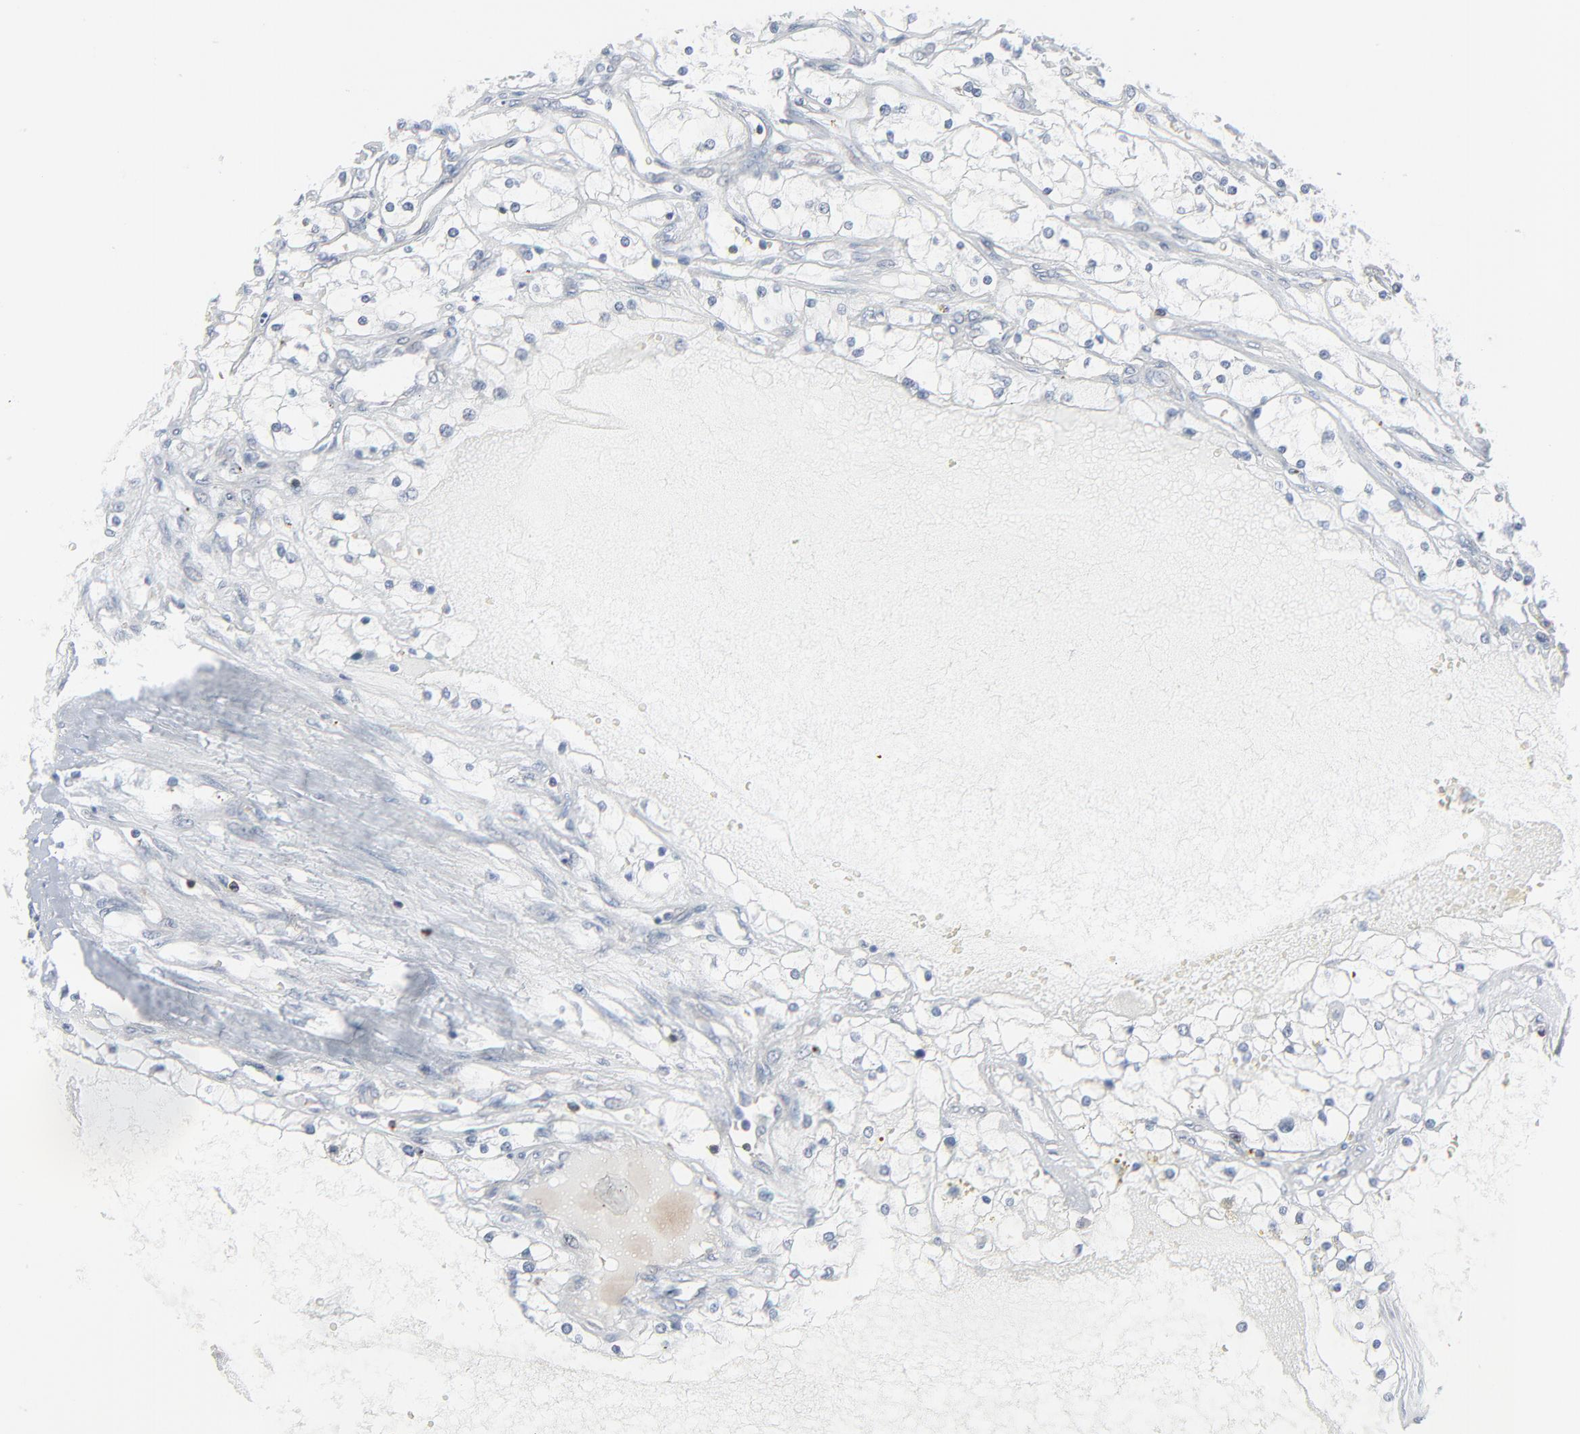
{"staining": {"intensity": "negative", "quantity": "none", "location": "none"}, "tissue": "renal cancer", "cell_type": "Tumor cells", "image_type": "cancer", "snomed": [{"axis": "morphology", "description": "Adenocarcinoma, NOS"}, {"axis": "topography", "description": "Kidney"}], "caption": "Renal cancer (adenocarcinoma) stained for a protein using immunohistochemistry displays no expression tumor cells.", "gene": "OPTN", "patient": {"sex": "male", "age": 61}}